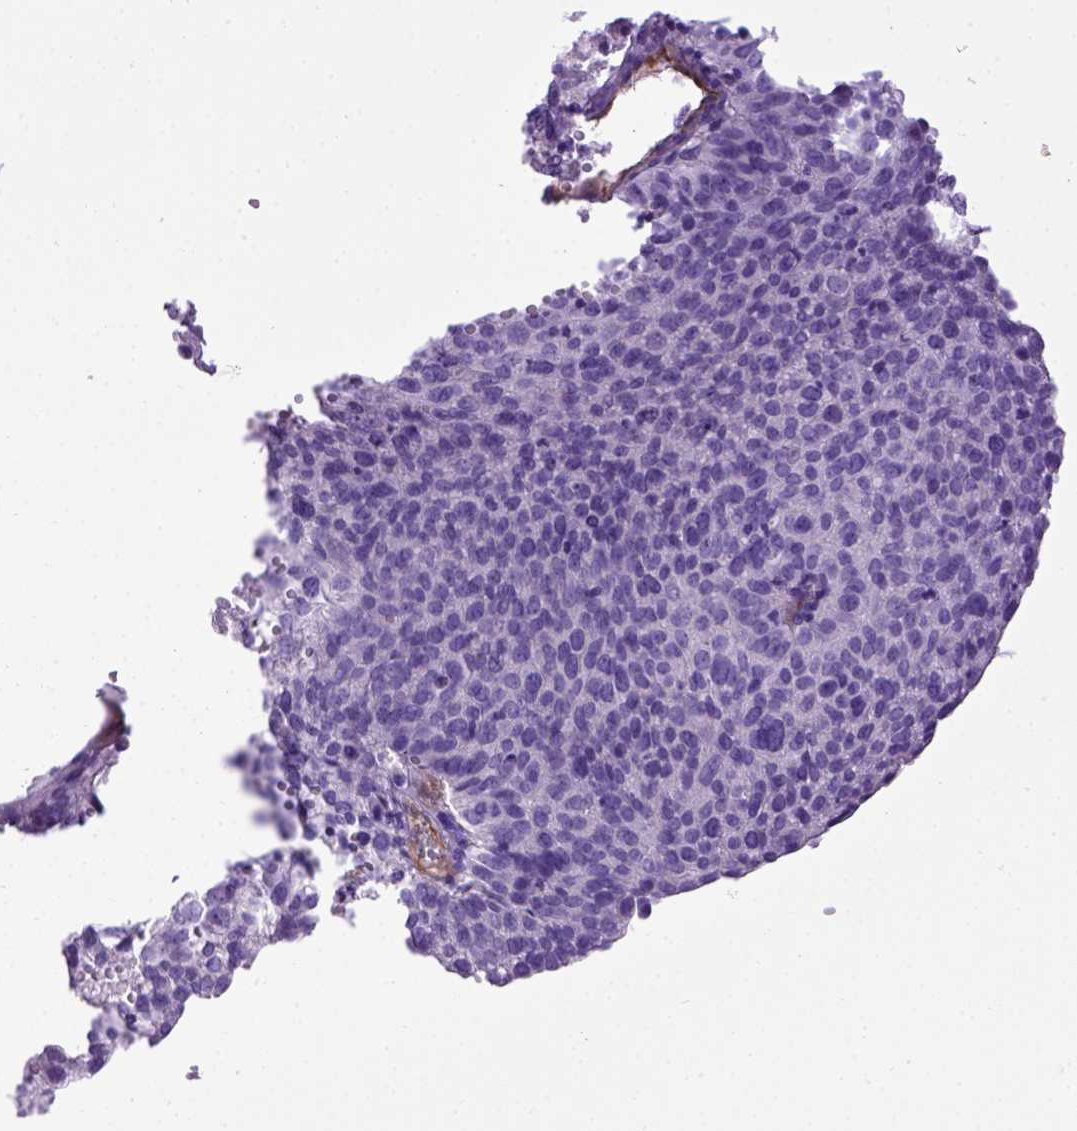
{"staining": {"intensity": "negative", "quantity": "none", "location": "none"}, "tissue": "ovarian cancer", "cell_type": "Tumor cells", "image_type": "cancer", "snomed": [{"axis": "morphology", "description": "Carcinoma, endometroid"}, {"axis": "topography", "description": "Ovary"}], "caption": "Protein analysis of ovarian endometroid carcinoma demonstrates no significant expression in tumor cells.", "gene": "ENG", "patient": {"sex": "female", "age": 58}}